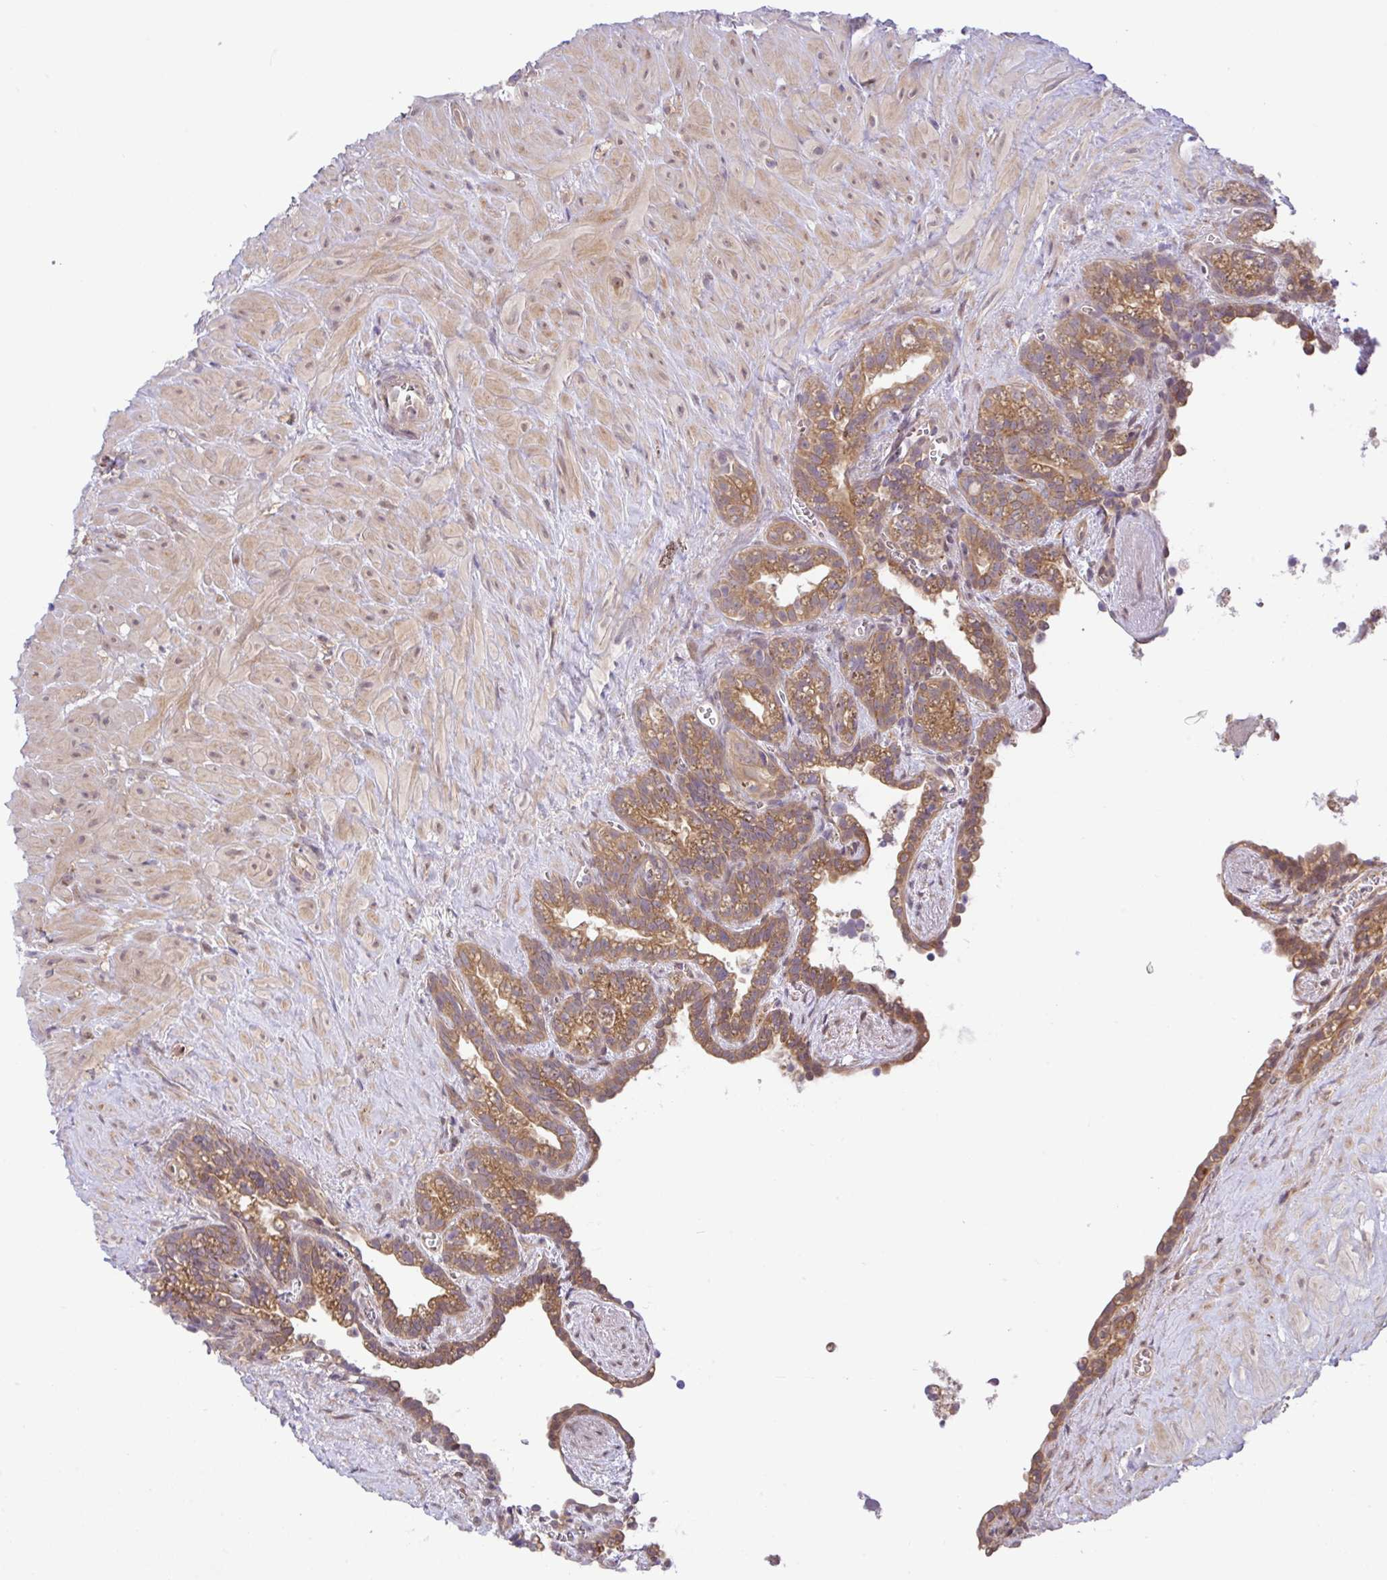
{"staining": {"intensity": "moderate", "quantity": ">75%", "location": "cytoplasmic/membranous"}, "tissue": "seminal vesicle", "cell_type": "Glandular cells", "image_type": "normal", "snomed": [{"axis": "morphology", "description": "Normal tissue, NOS"}, {"axis": "topography", "description": "Seminal veicle"}], "caption": "Immunohistochemistry staining of benign seminal vesicle, which shows medium levels of moderate cytoplasmic/membranous positivity in about >75% of glandular cells indicating moderate cytoplasmic/membranous protein staining. The staining was performed using DAB (3,3'-diaminobenzidine) (brown) for protein detection and nuclei were counterstained in hematoxylin (blue).", "gene": "UBE4A", "patient": {"sex": "male", "age": 76}}